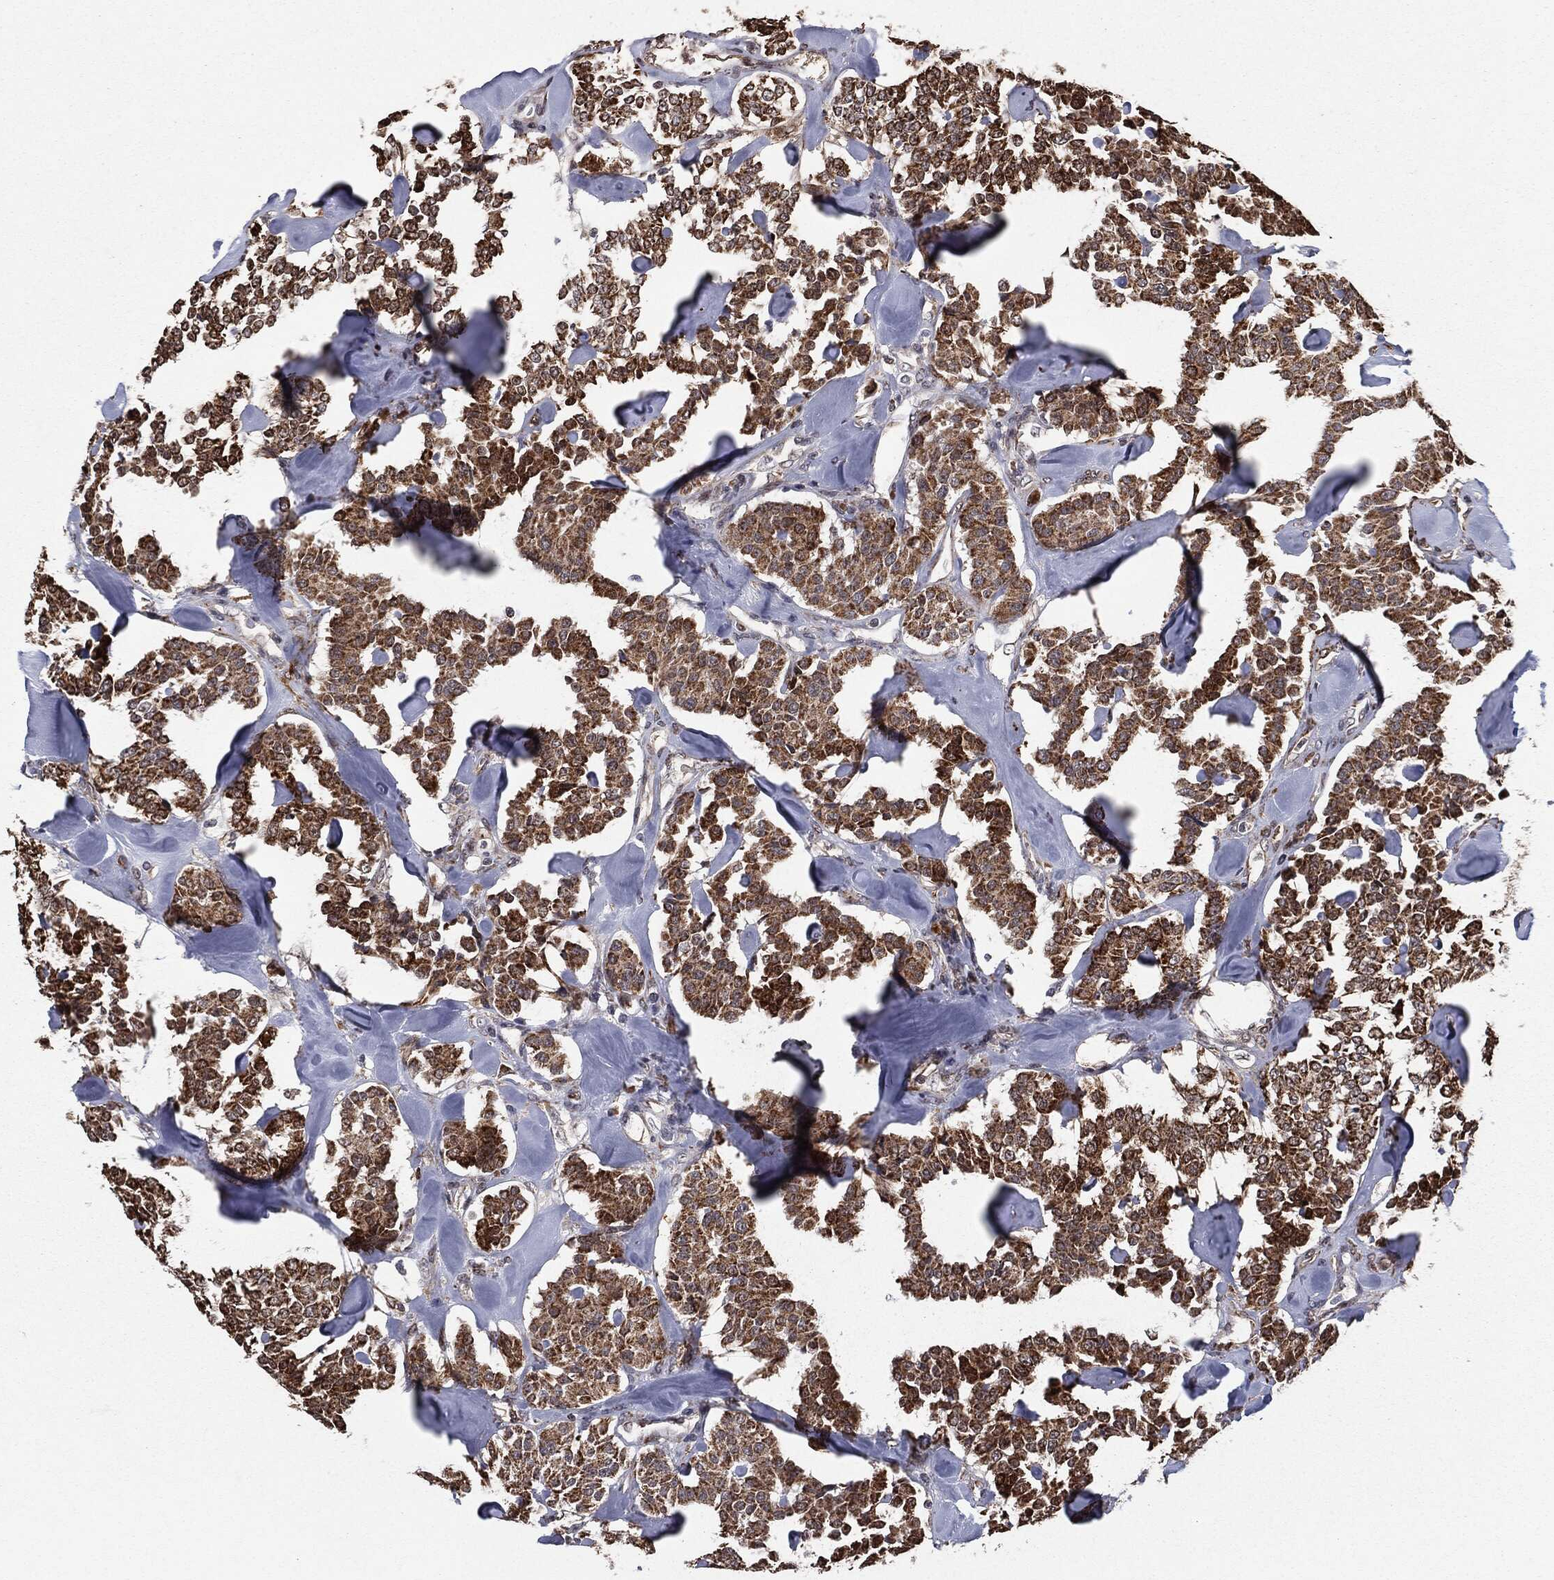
{"staining": {"intensity": "strong", "quantity": ">75%", "location": "cytoplasmic/membranous"}, "tissue": "carcinoid", "cell_type": "Tumor cells", "image_type": "cancer", "snomed": [{"axis": "morphology", "description": "Carcinoid, malignant, NOS"}, {"axis": "topography", "description": "Pancreas"}], "caption": "Human carcinoid stained with a protein marker shows strong staining in tumor cells.", "gene": "CHCHD2", "patient": {"sex": "male", "age": 41}}